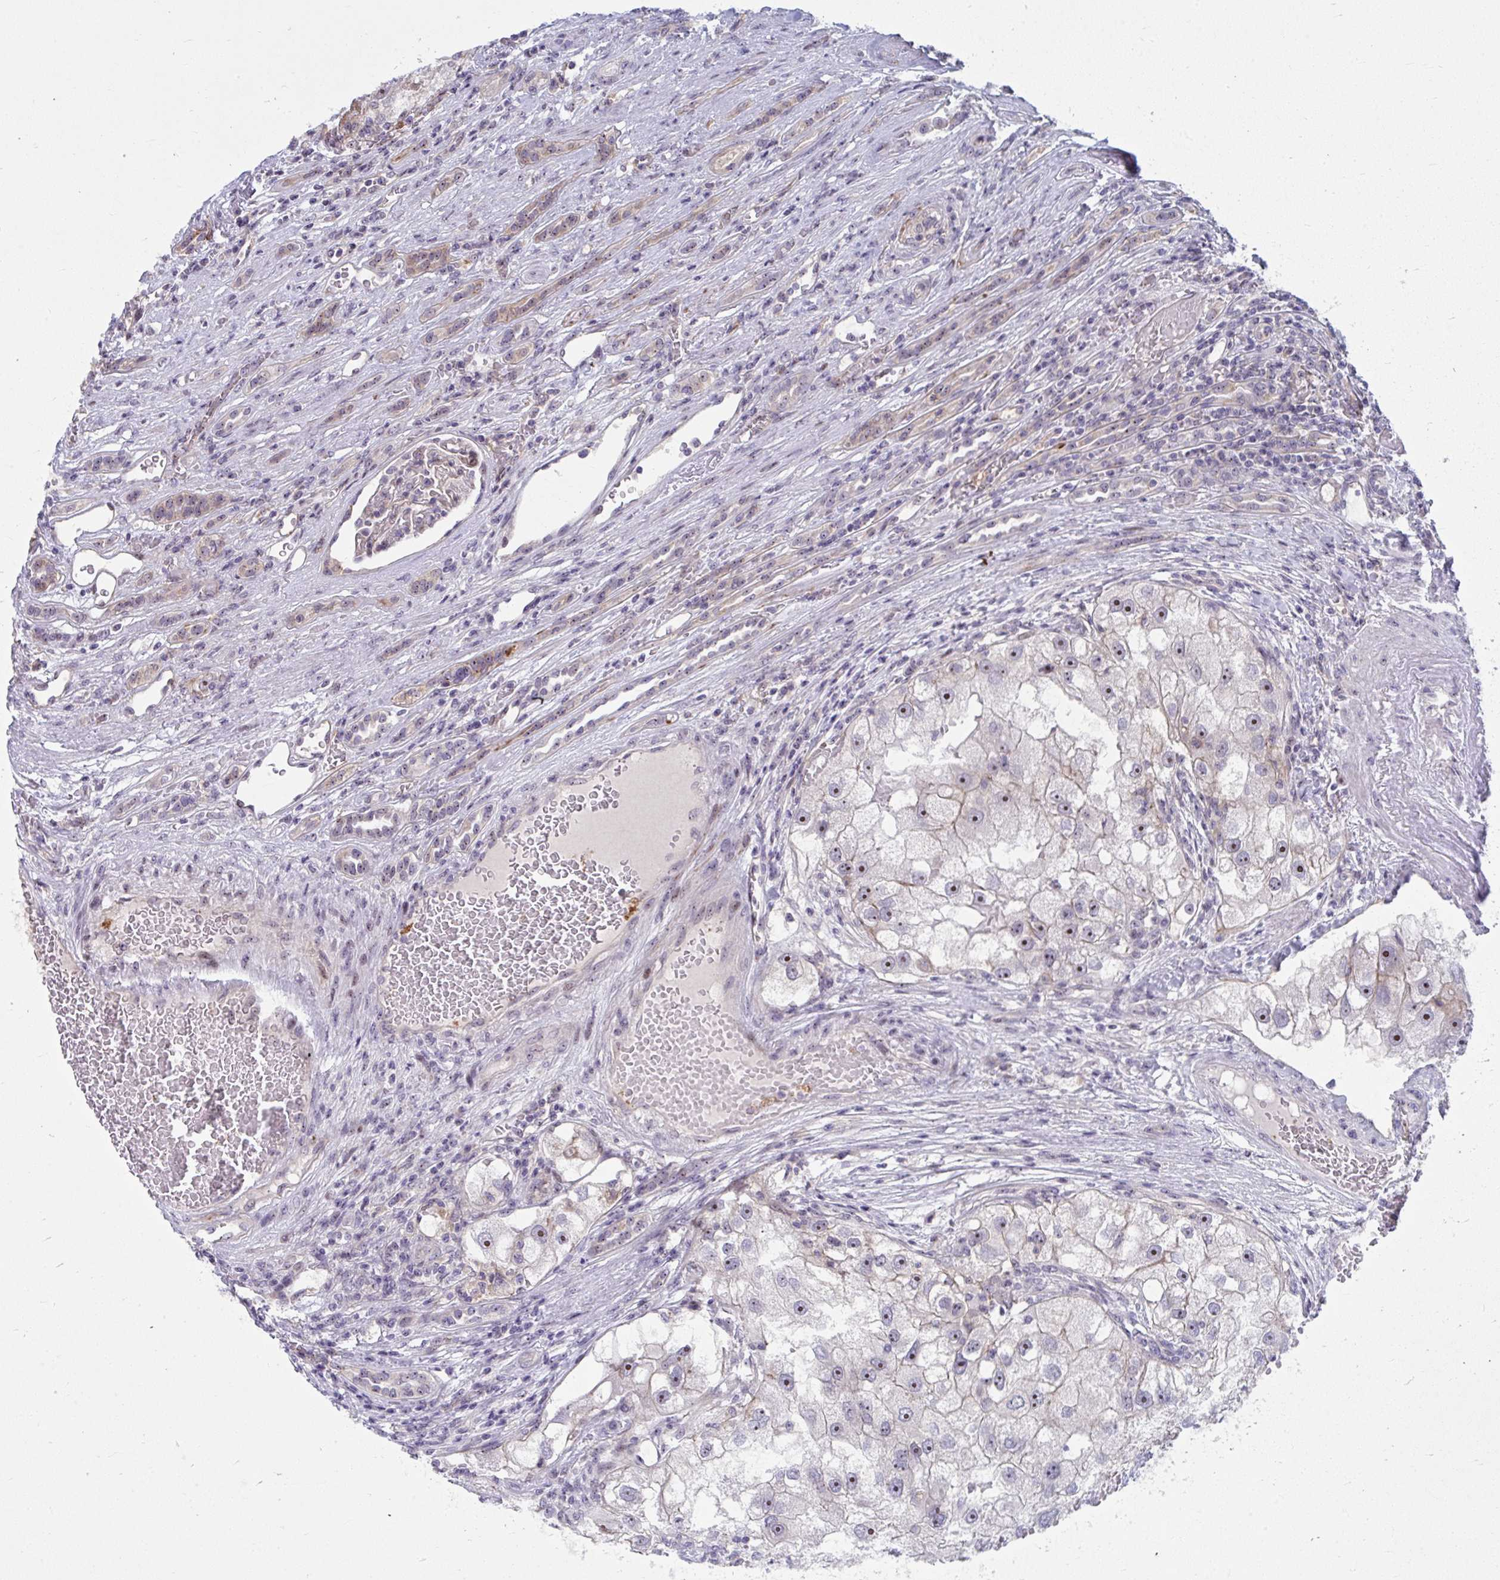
{"staining": {"intensity": "moderate", "quantity": "25%-75%", "location": "nuclear"}, "tissue": "renal cancer", "cell_type": "Tumor cells", "image_type": "cancer", "snomed": [{"axis": "morphology", "description": "Adenocarcinoma, NOS"}, {"axis": "topography", "description": "Kidney"}], "caption": "Protein analysis of renal cancer (adenocarcinoma) tissue shows moderate nuclear staining in approximately 25%-75% of tumor cells.", "gene": "MUS81", "patient": {"sex": "male", "age": 63}}